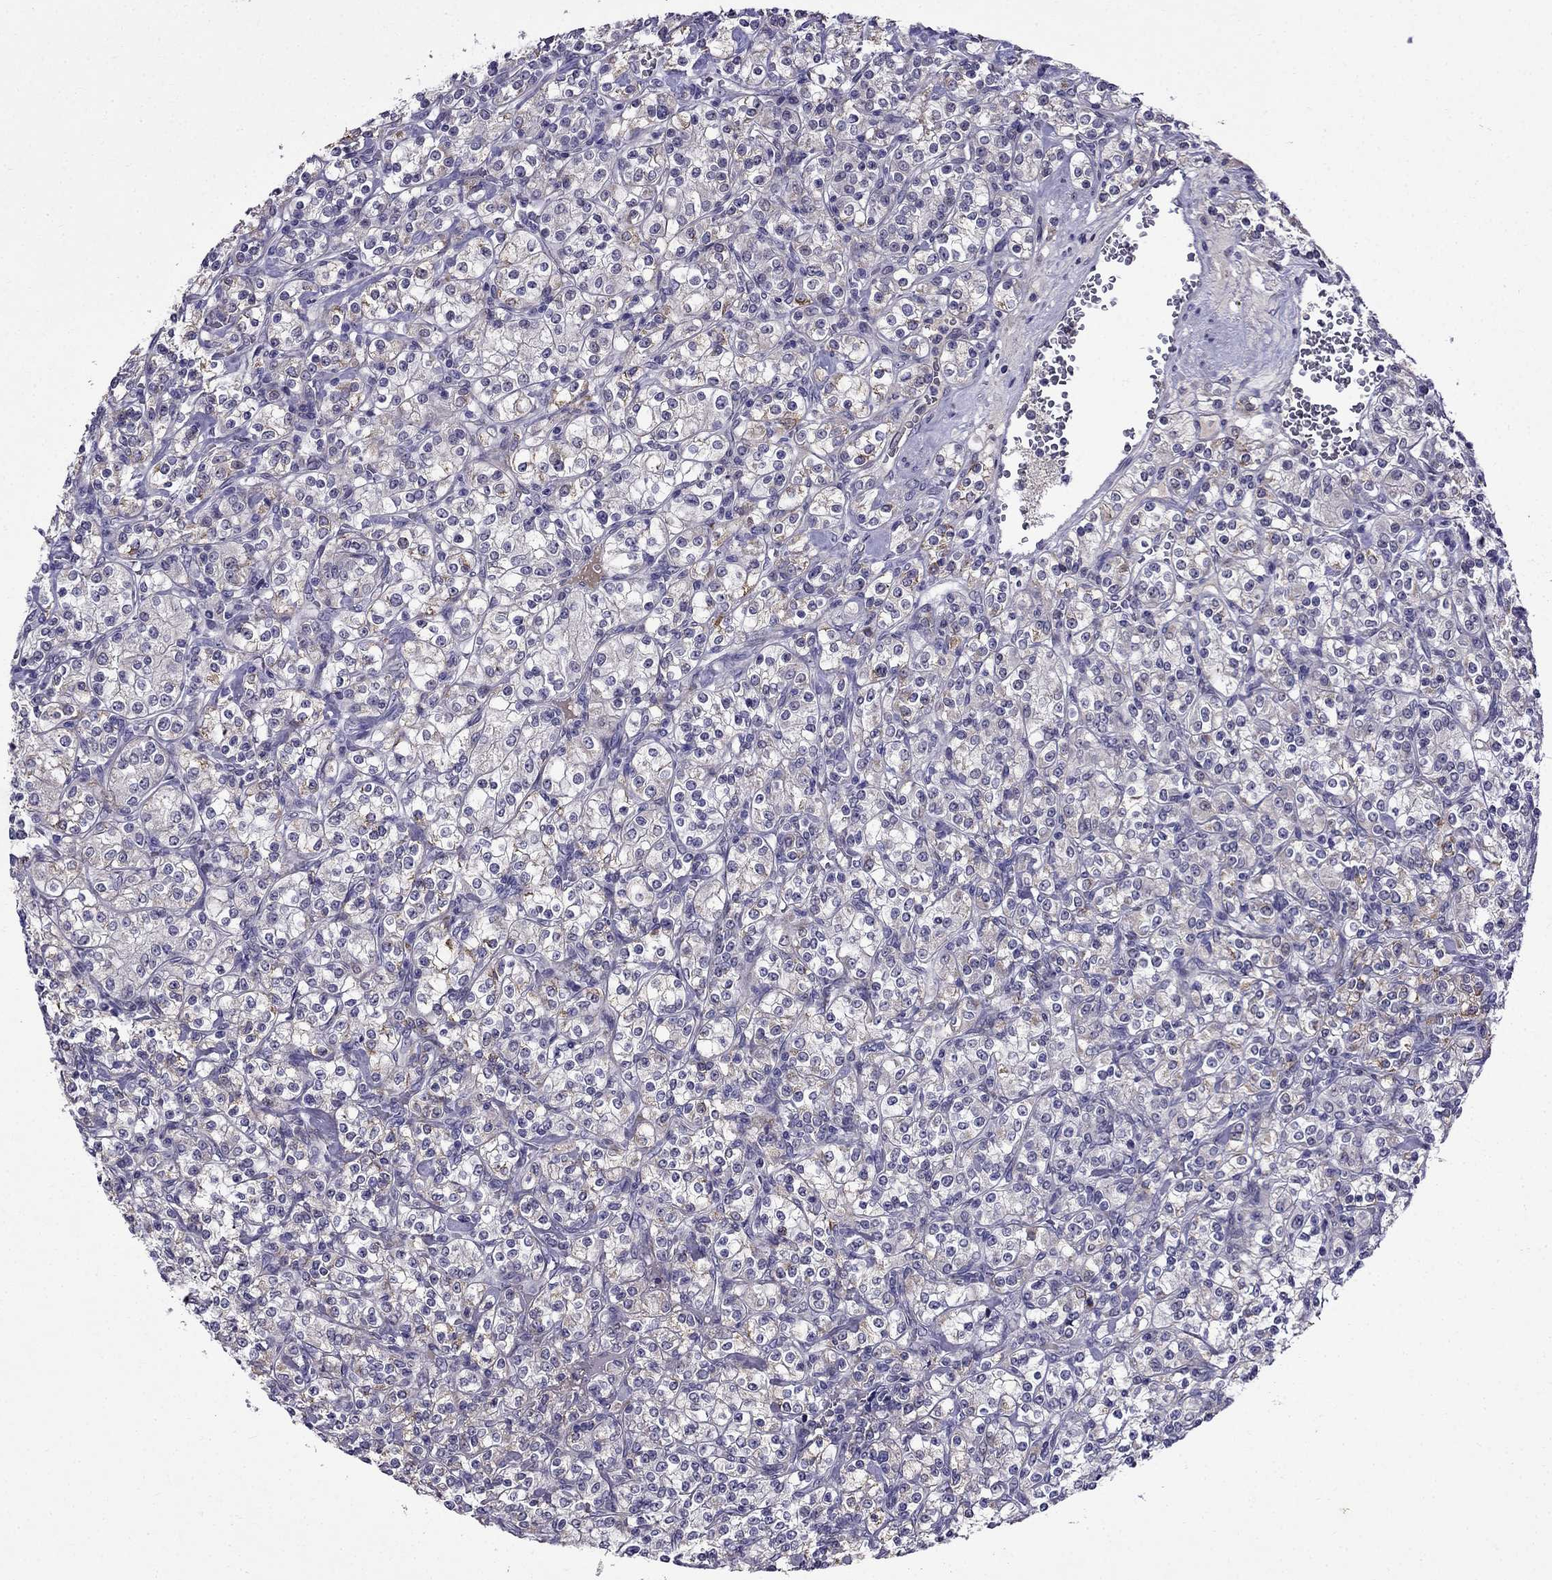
{"staining": {"intensity": "weak", "quantity": "<25%", "location": "cytoplasmic/membranous"}, "tissue": "renal cancer", "cell_type": "Tumor cells", "image_type": "cancer", "snomed": [{"axis": "morphology", "description": "Adenocarcinoma, NOS"}, {"axis": "topography", "description": "Kidney"}], "caption": "High power microscopy image of an immunohistochemistry (IHC) photomicrograph of renal cancer (adenocarcinoma), revealing no significant positivity in tumor cells.", "gene": "PI16", "patient": {"sex": "male", "age": 77}}